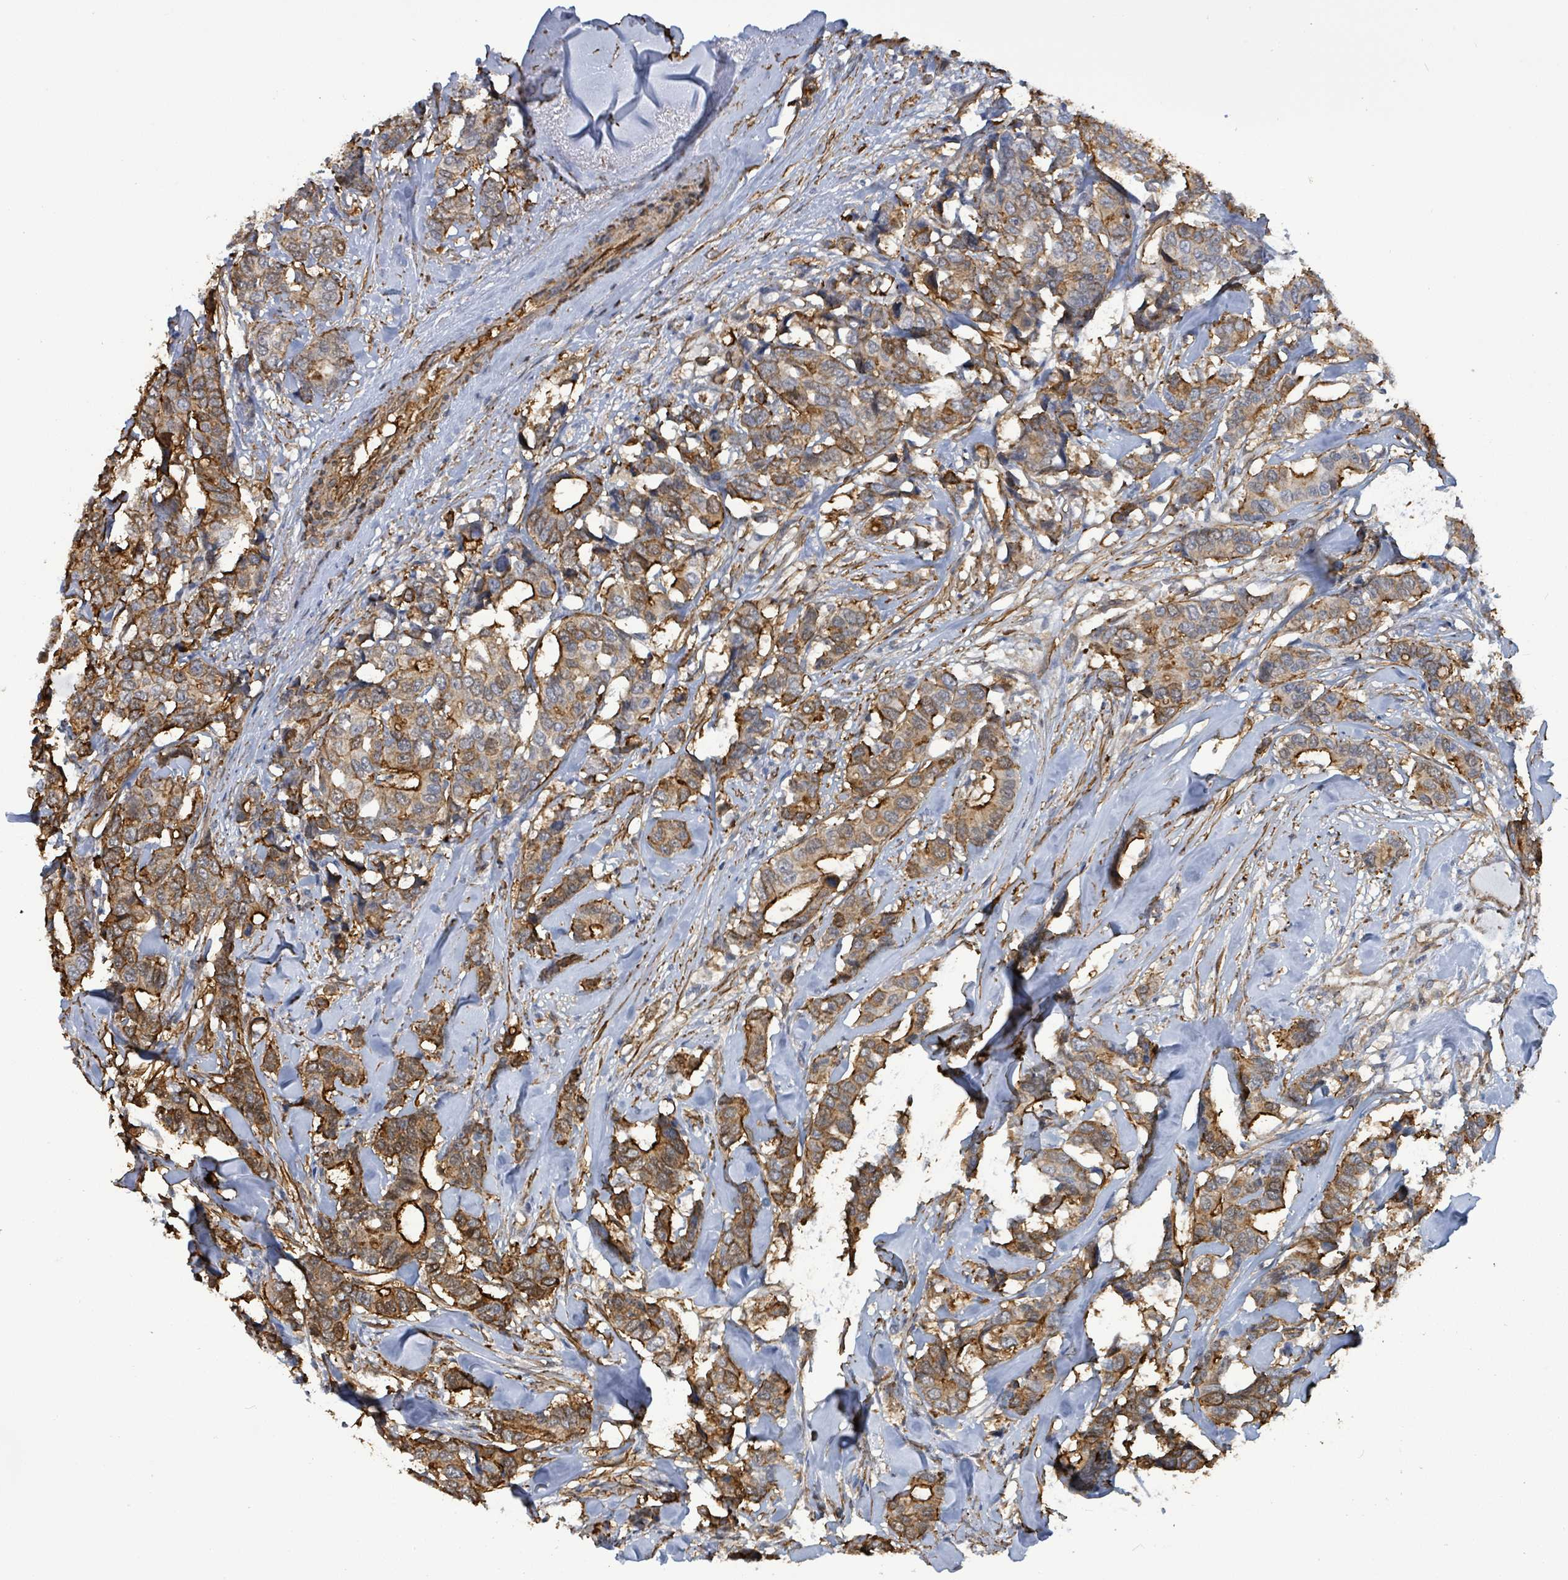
{"staining": {"intensity": "strong", "quantity": ">75%", "location": "cytoplasmic/membranous"}, "tissue": "breast cancer", "cell_type": "Tumor cells", "image_type": "cancer", "snomed": [{"axis": "morphology", "description": "Duct carcinoma"}, {"axis": "topography", "description": "Breast"}], "caption": "An IHC photomicrograph of neoplastic tissue is shown. Protein staining in brown labels strong cytoplasmic/membranous positivity in breast cancer within tumor cells.", "gene": "PRKRIP1", "patient": {"sex": "female", "age": 87}}